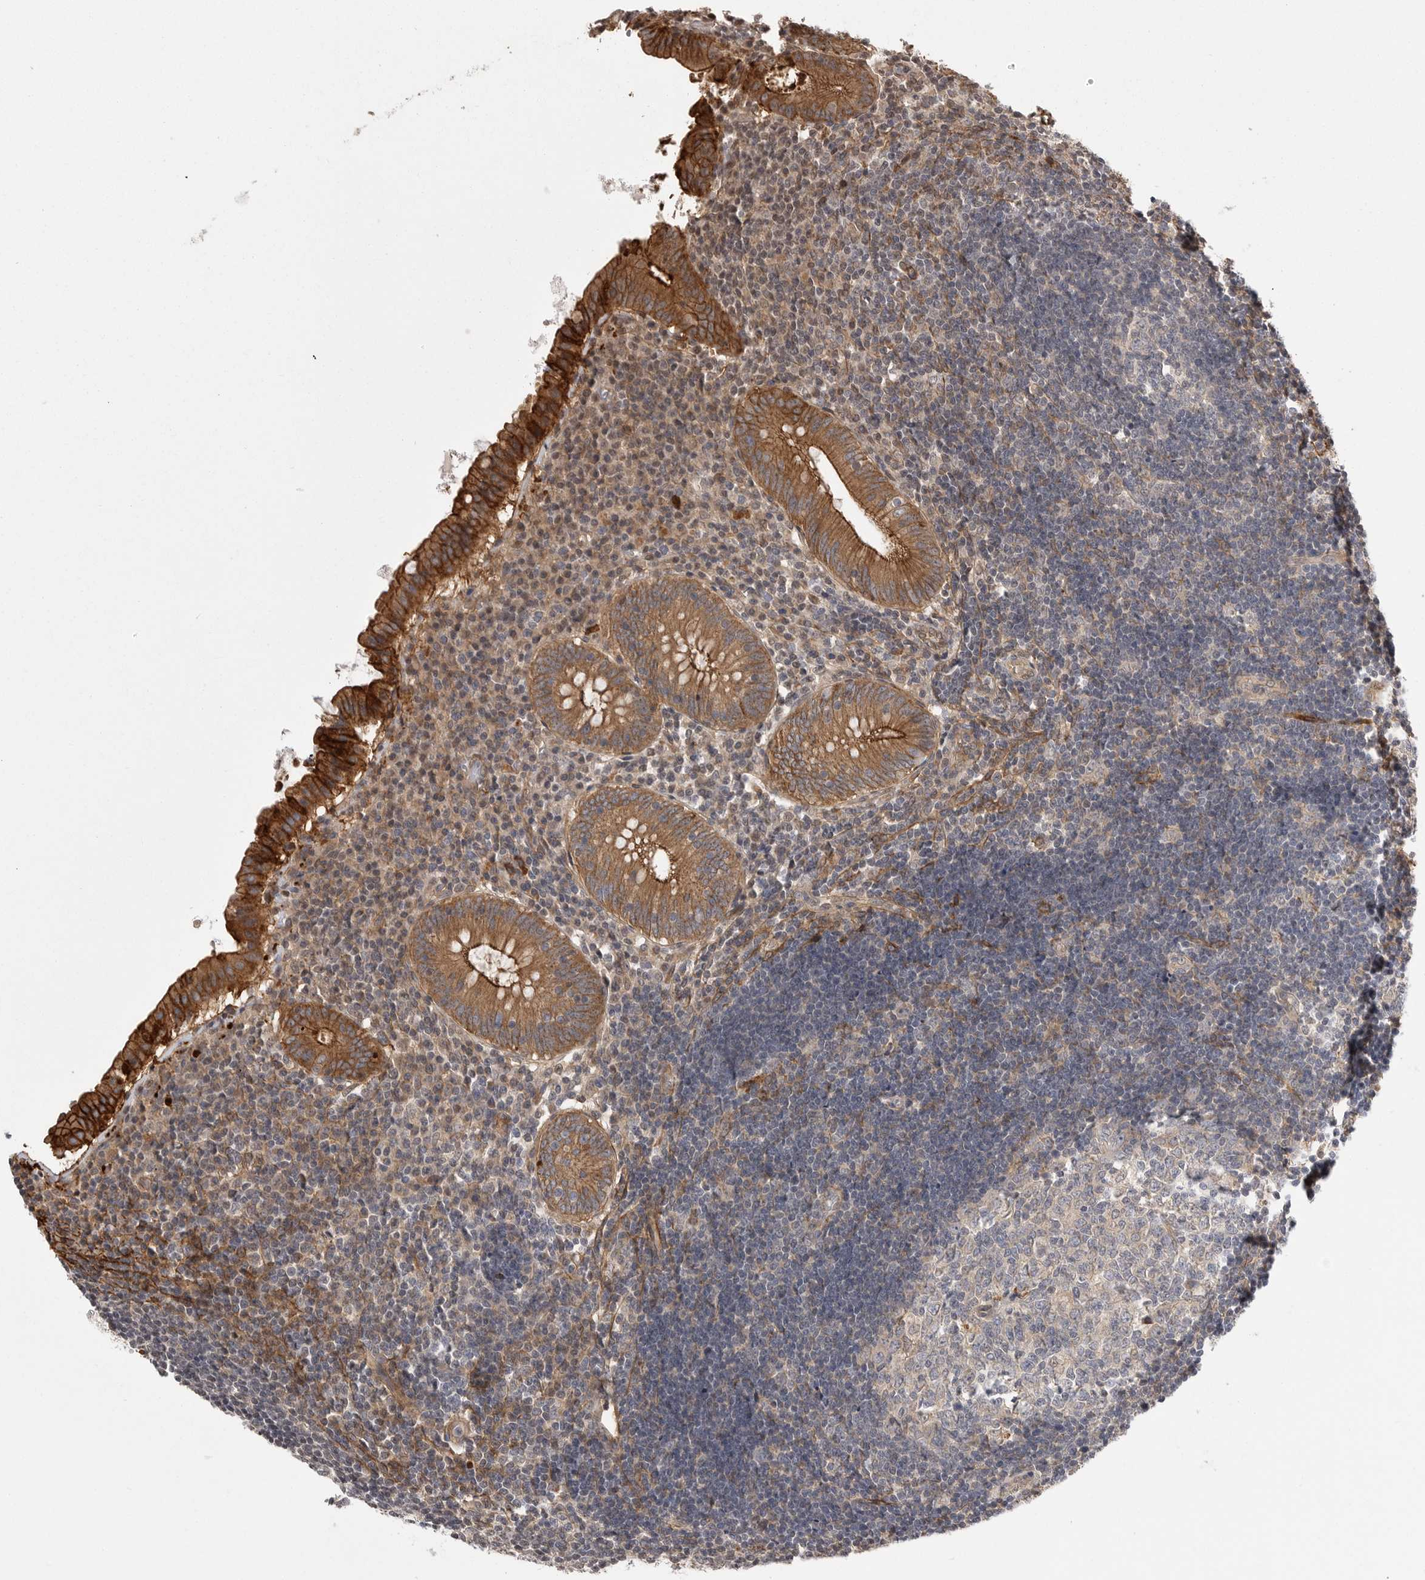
{"staining": {"intensity": "strong", "quantity": ">75%", "location": "cytoplasmic/membranous"}, "tissue": "appendix", "cell_type": "Glandular cells", "image_type": "normal", "snomed": [{"axis": "morphology", "description": "Normal tissue, NOS"}, {"axis": "topography", "description": "Appendix"}], "caption": "A high-resolution histopathology image shows IHC staining of unremarkable appendix, which displays strong cytoplasmic/membranous expression in about >75% of glandular cells. The staining was performed using DAB, with brown indicating positive protein expression. Nuclei are stained blue with hematoxylin.", "gene": "NECTIN1", "patient": {"sex": "female", "age": 54}}